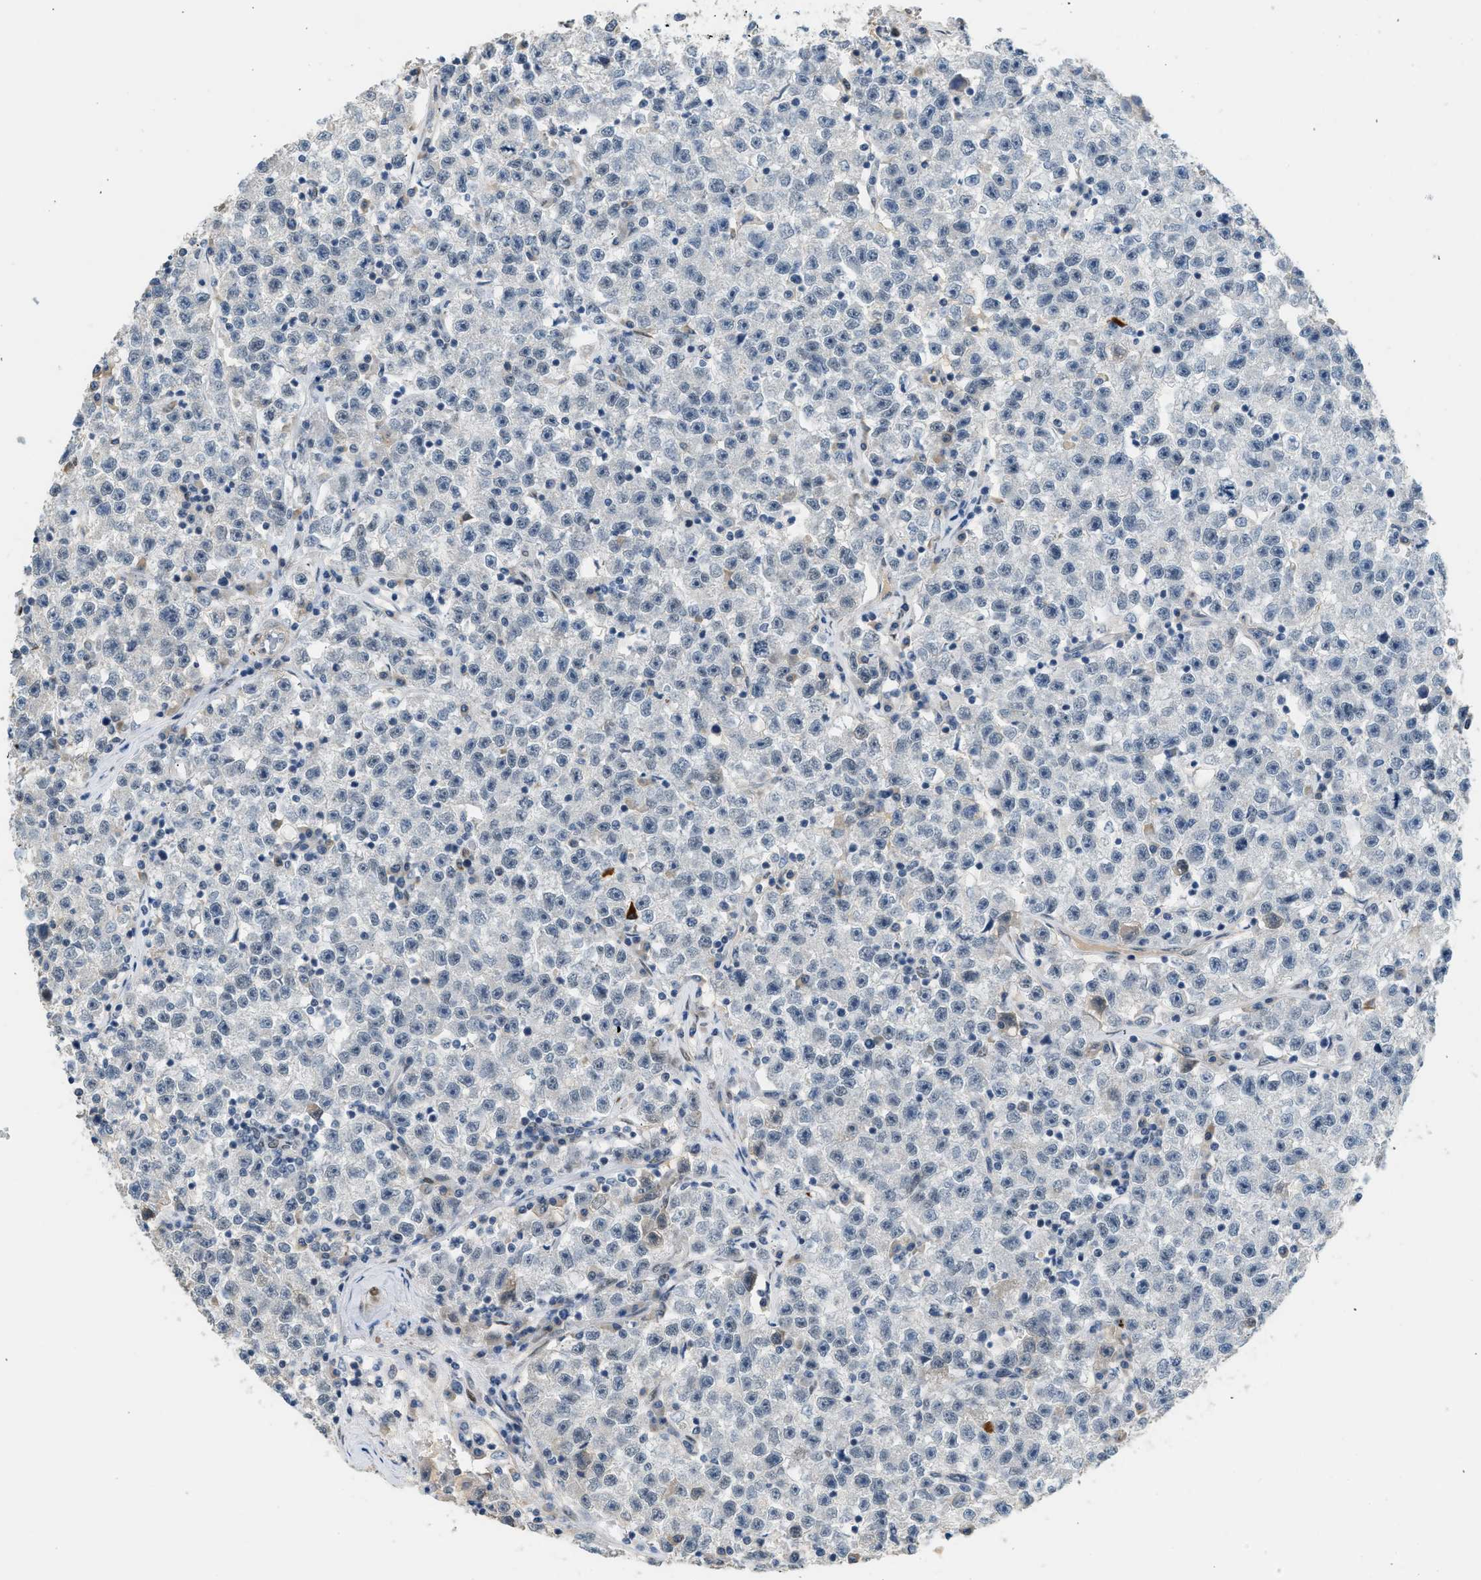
{"staining": {"intensity": "negative", "quantity": "none", "location": "none"}, "tissue": "testis cancer", "cell_type": "Tumor cells", "image_type": "cancer", "snomed": [{"axis": "morphology", "description": "Seminoma, NOS"}, {"axis": "topography", "description": "Testis"}], "caption": "Immunohistochemistry image of human testis cancer (seminoma) stained for a protein (brown), which demonstrates no positivity in tumor cells.", "gene": "ZBTB20", "patient": {"sex": "male", "age": 22}}